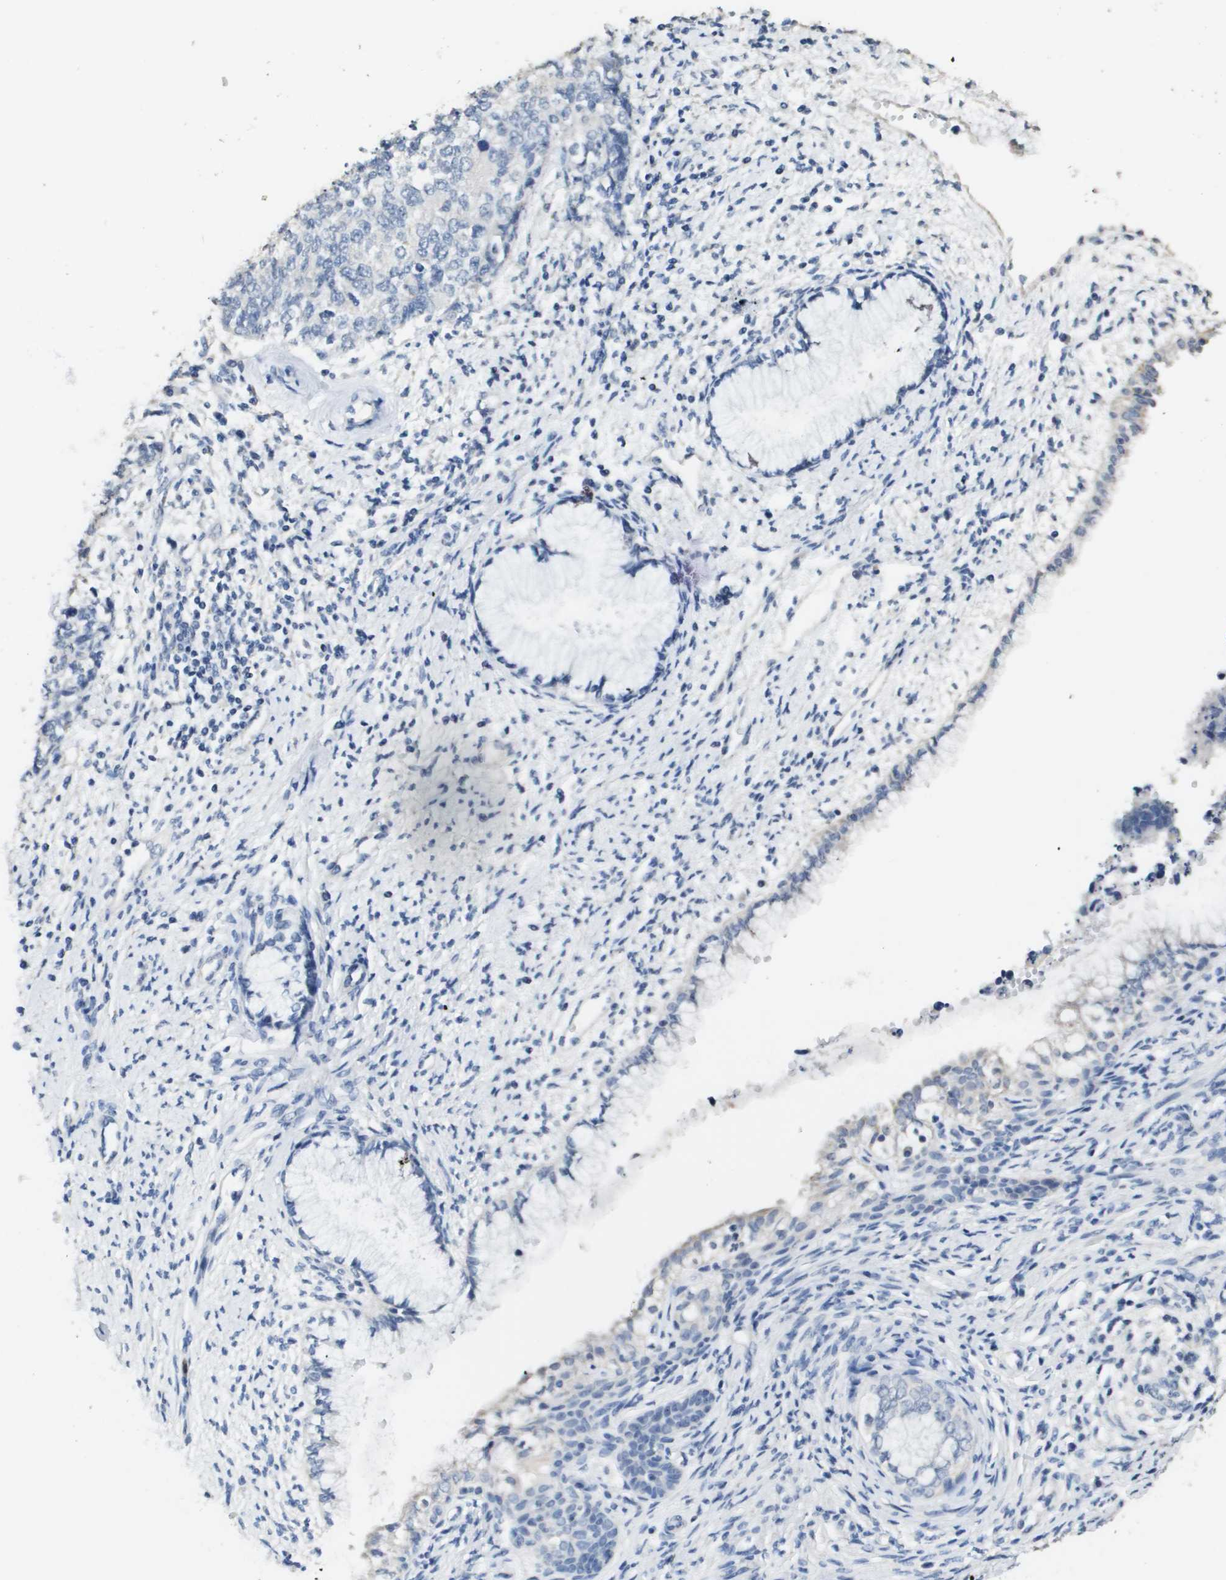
{"staining": {"intensity": "weak", "quantity": "<25%", "location": "cytoplasmic/membranous"}, "tissue": "cervical cancer", "cell_type": "Tumor cells", "image_type": "cancer", "snomed": [{"axis": "morphology", "description": "Squamous cell carcinoma, NOS"}, {"axis": "topography", "description": "Cervix"}], "caption": "A micrograph of cervical cancer stained for a protein displays no brown staining in tumor cells.", "gene": "MT3", "patient": {"sex": "female", "age": 63}}